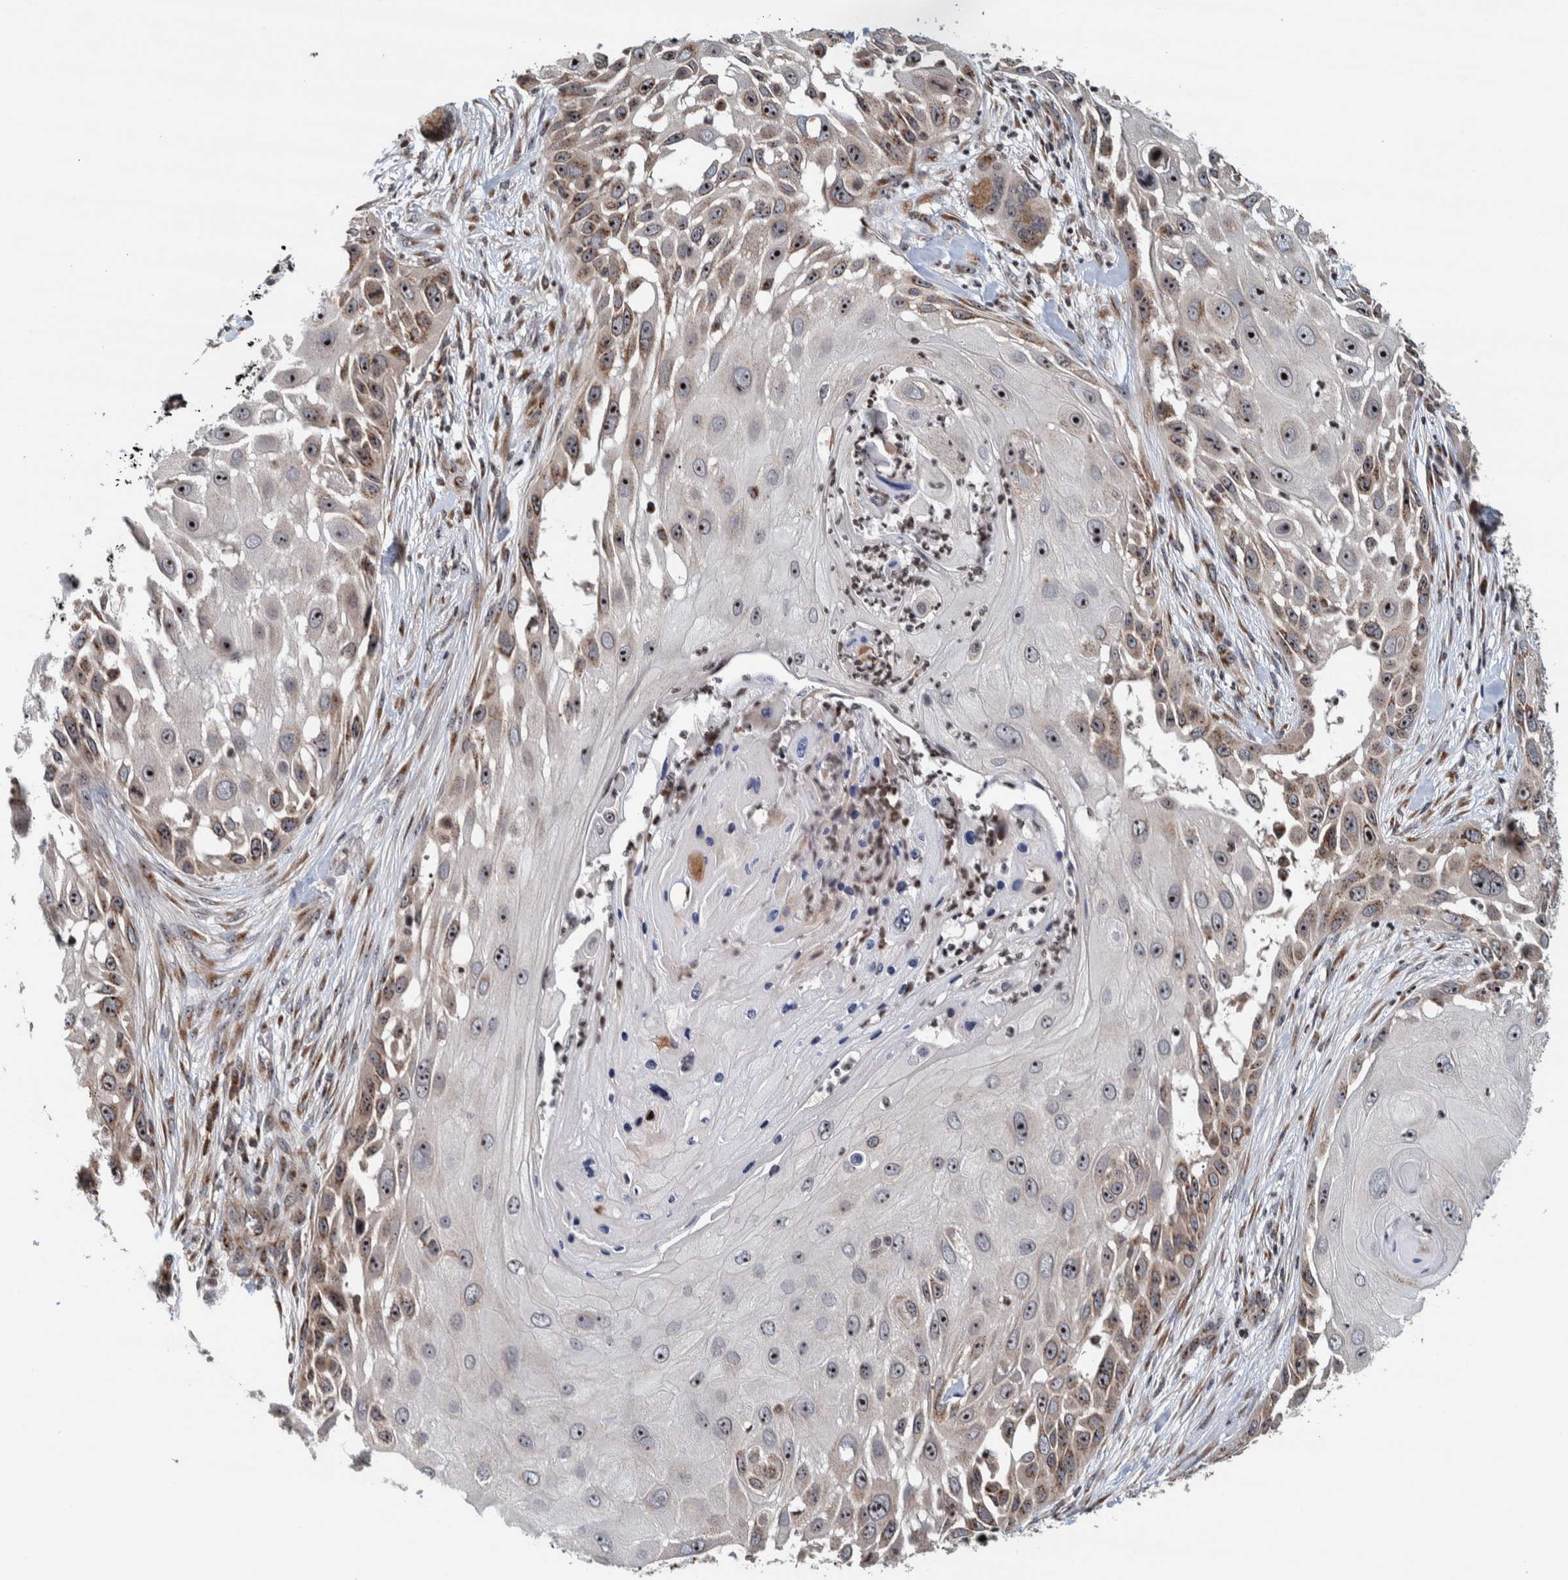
{"staining": {"intensity": "moderate", "quantity": "25%-75%", "location": "cytoplasmic/membranous,nuclear"}, "tissue": "skin cancer", "cell_type": "Tumor cells", "image_type": "cancer", "snomed": [{"axis": "morphology", "description": "Squamous cell carcinoma, NOS"}, {"axis": "topography", "description": "Skin"}], "caption": "High-magnification brightfield microscopy of skin cancer stained with DAB (brown) and counterstained with hematoxylin (blue). tumor cells exhibit moderate cytoplasmic/membranous and nuclear positivity is seen in approximately25%-75% of cells. Using DAB (brown) and hematoxylin (blue) stains, captured at high magnification using brightfield microscopy.", "gene": "CCDC182", "patient": {"sex": "female", "age": 44}}